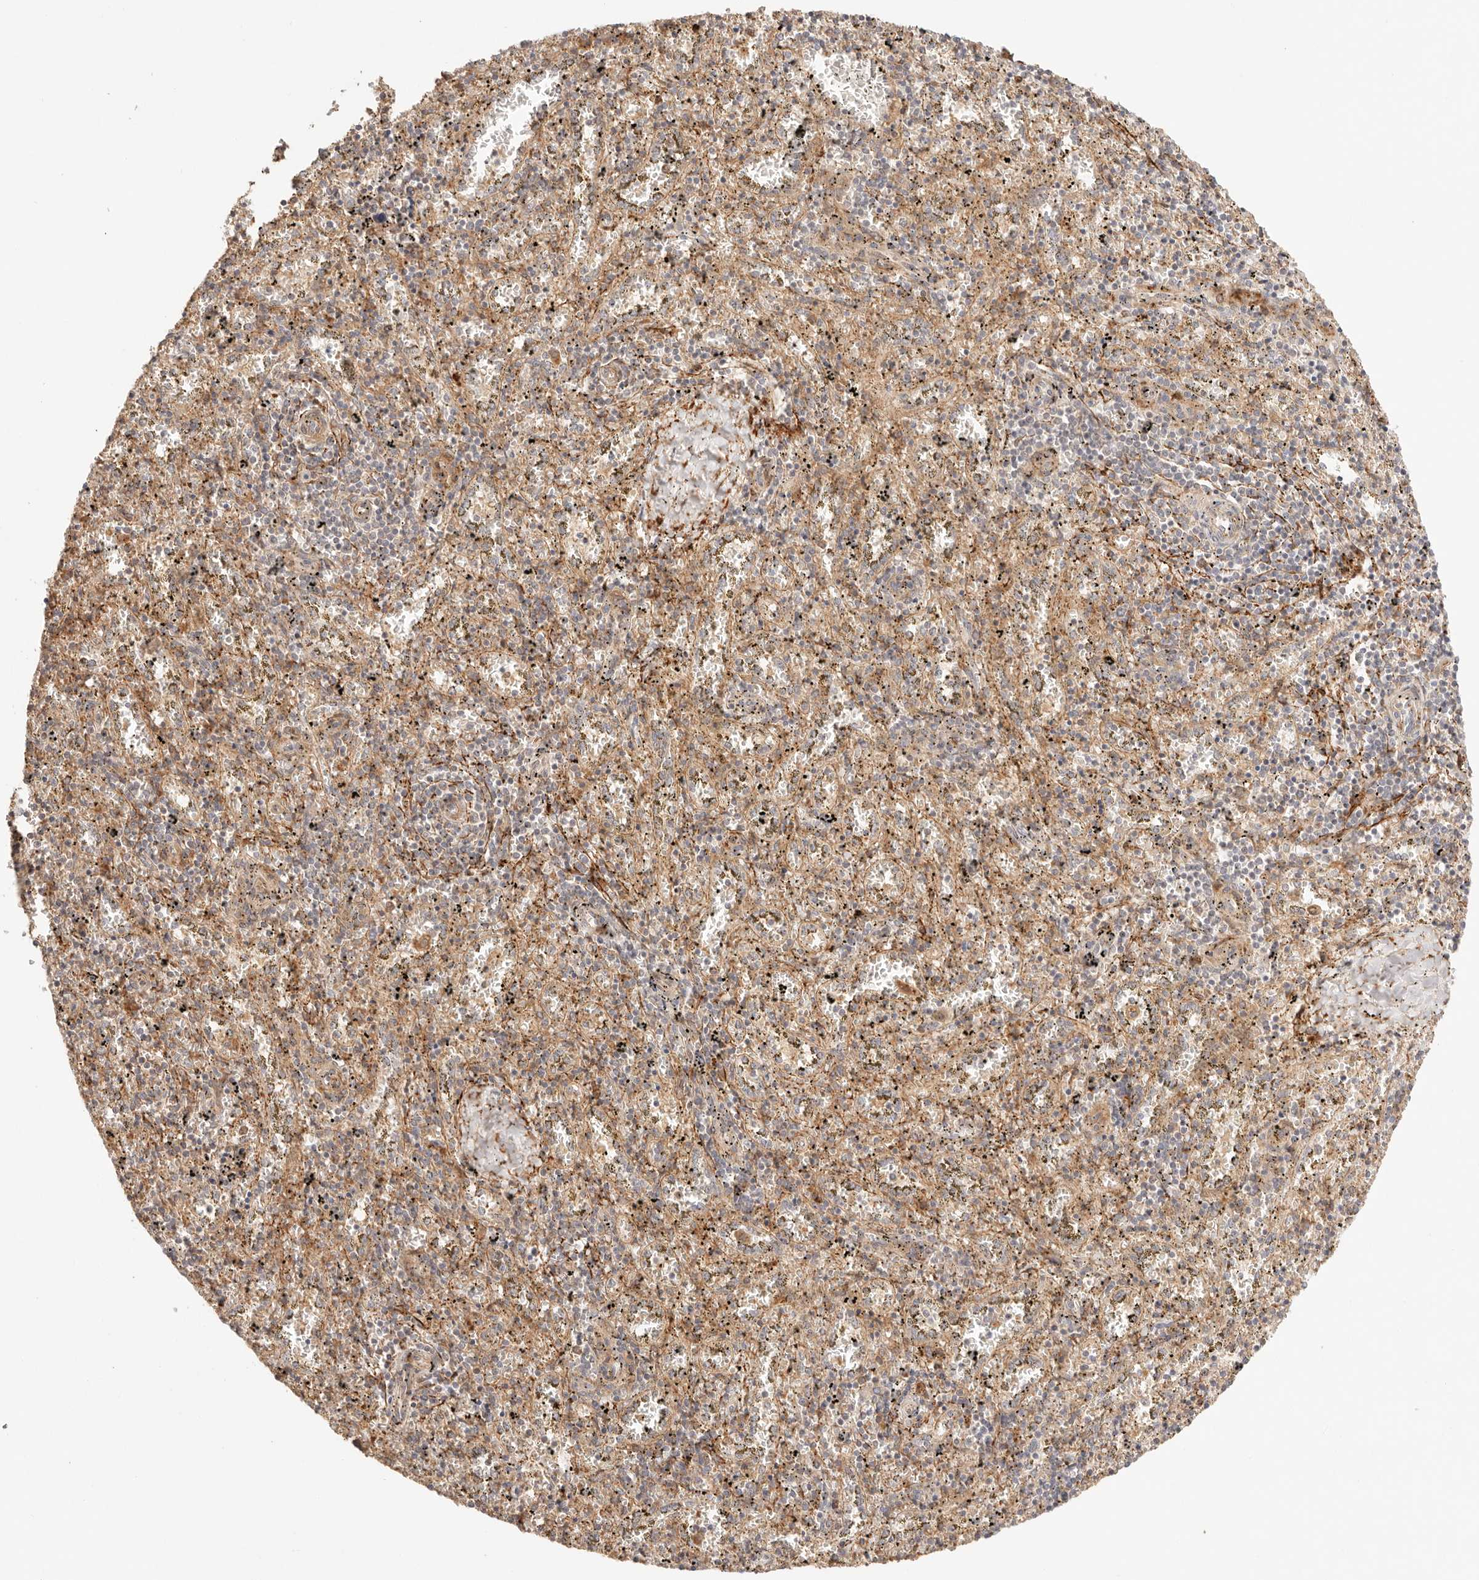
{"staining": {"intensity": "weak", "quantity": "25%-75%", "location": "cytoplasmic/membranous"}, "tissue": "spleen", "cell_type": "Cells in red pulp", "image_type": "normal", "snomed": [{"axis": "morphology", "description": "Normal tissue, NOS"}, {"axis": "topography", "description": "Spleen"}], "caption": "The image demonstrates immunohistochemical staining of benign spleen. There is weak cytoplasmic/membranous expression is seen in approximately 25%-75% of cells in red pulp. Ihc stains the protein of interest in brown and the nuclei are stained blue.", "gene": "IL1R2", "patient": {"sex": "male", "age": 11}}